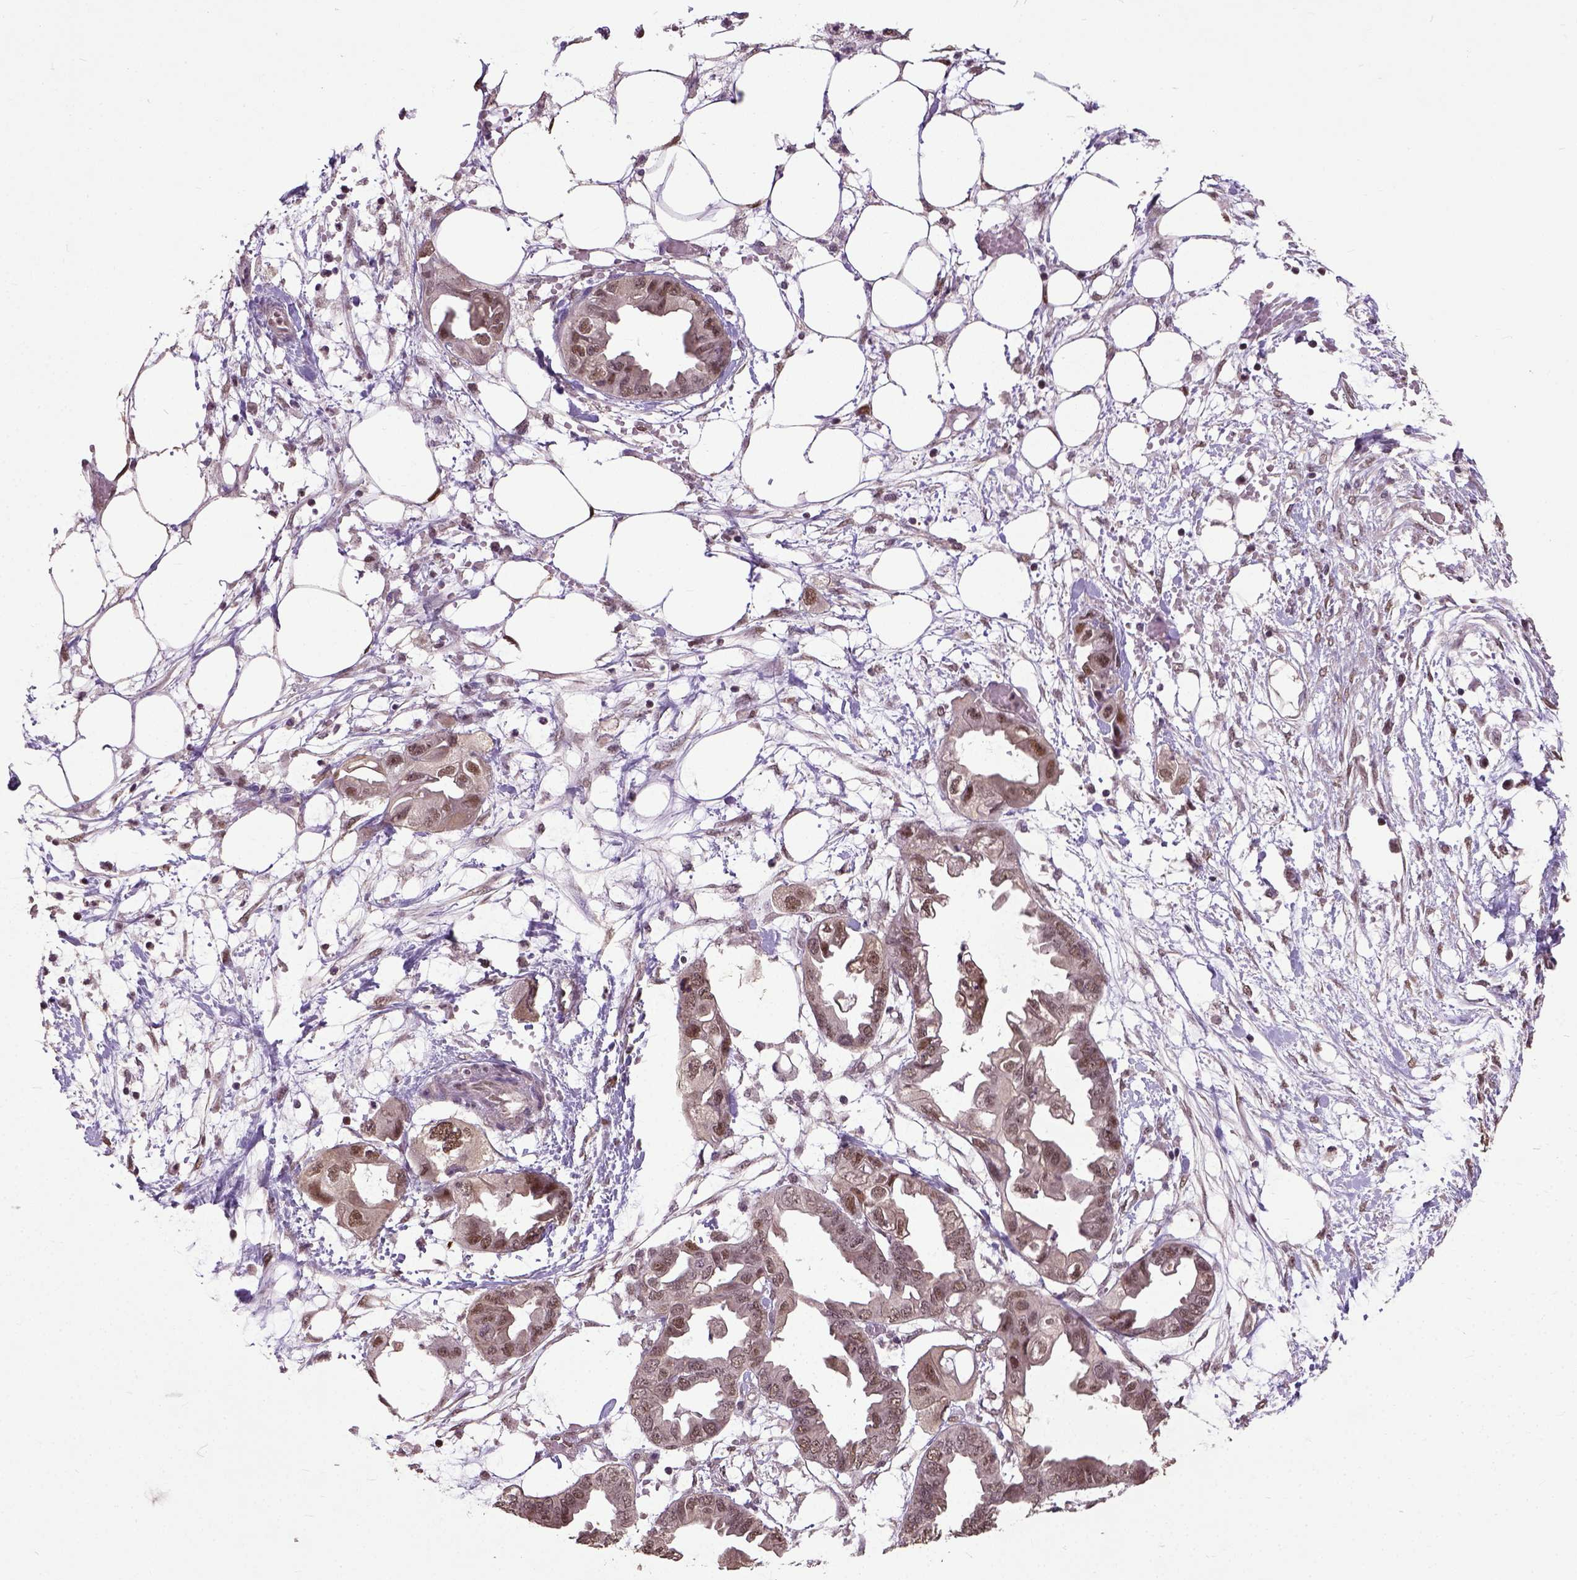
{"staining": {"intensity": "moderate", "quantity": ">75%", "location": "nuclear"}, "tissue": "endometrial cancer", "cell_type": "Tumor cells", "image_type": "cancer", "snomed": [{"axis": "morphology", "description": "Adenocarcinoma, NOS"}, {"axis": "morphology", "description": "Adenocarcinoma, metastatic, NOS"}, {"axis": "topography", "description": "Adipose tissue"}, {"axis": "topography", "description": "Endometrium"}], "caption": "High-magnification brightfield microscopy of endometrial adenocarcinoma stained with DAB (brown) and counterstained with hematoxylin (blue). tumor cells exhibit moderate nuclear positivity is present in about>75% of cells.", "gene": "UBA3", "patient": {"sex": "female", "age": 67}}